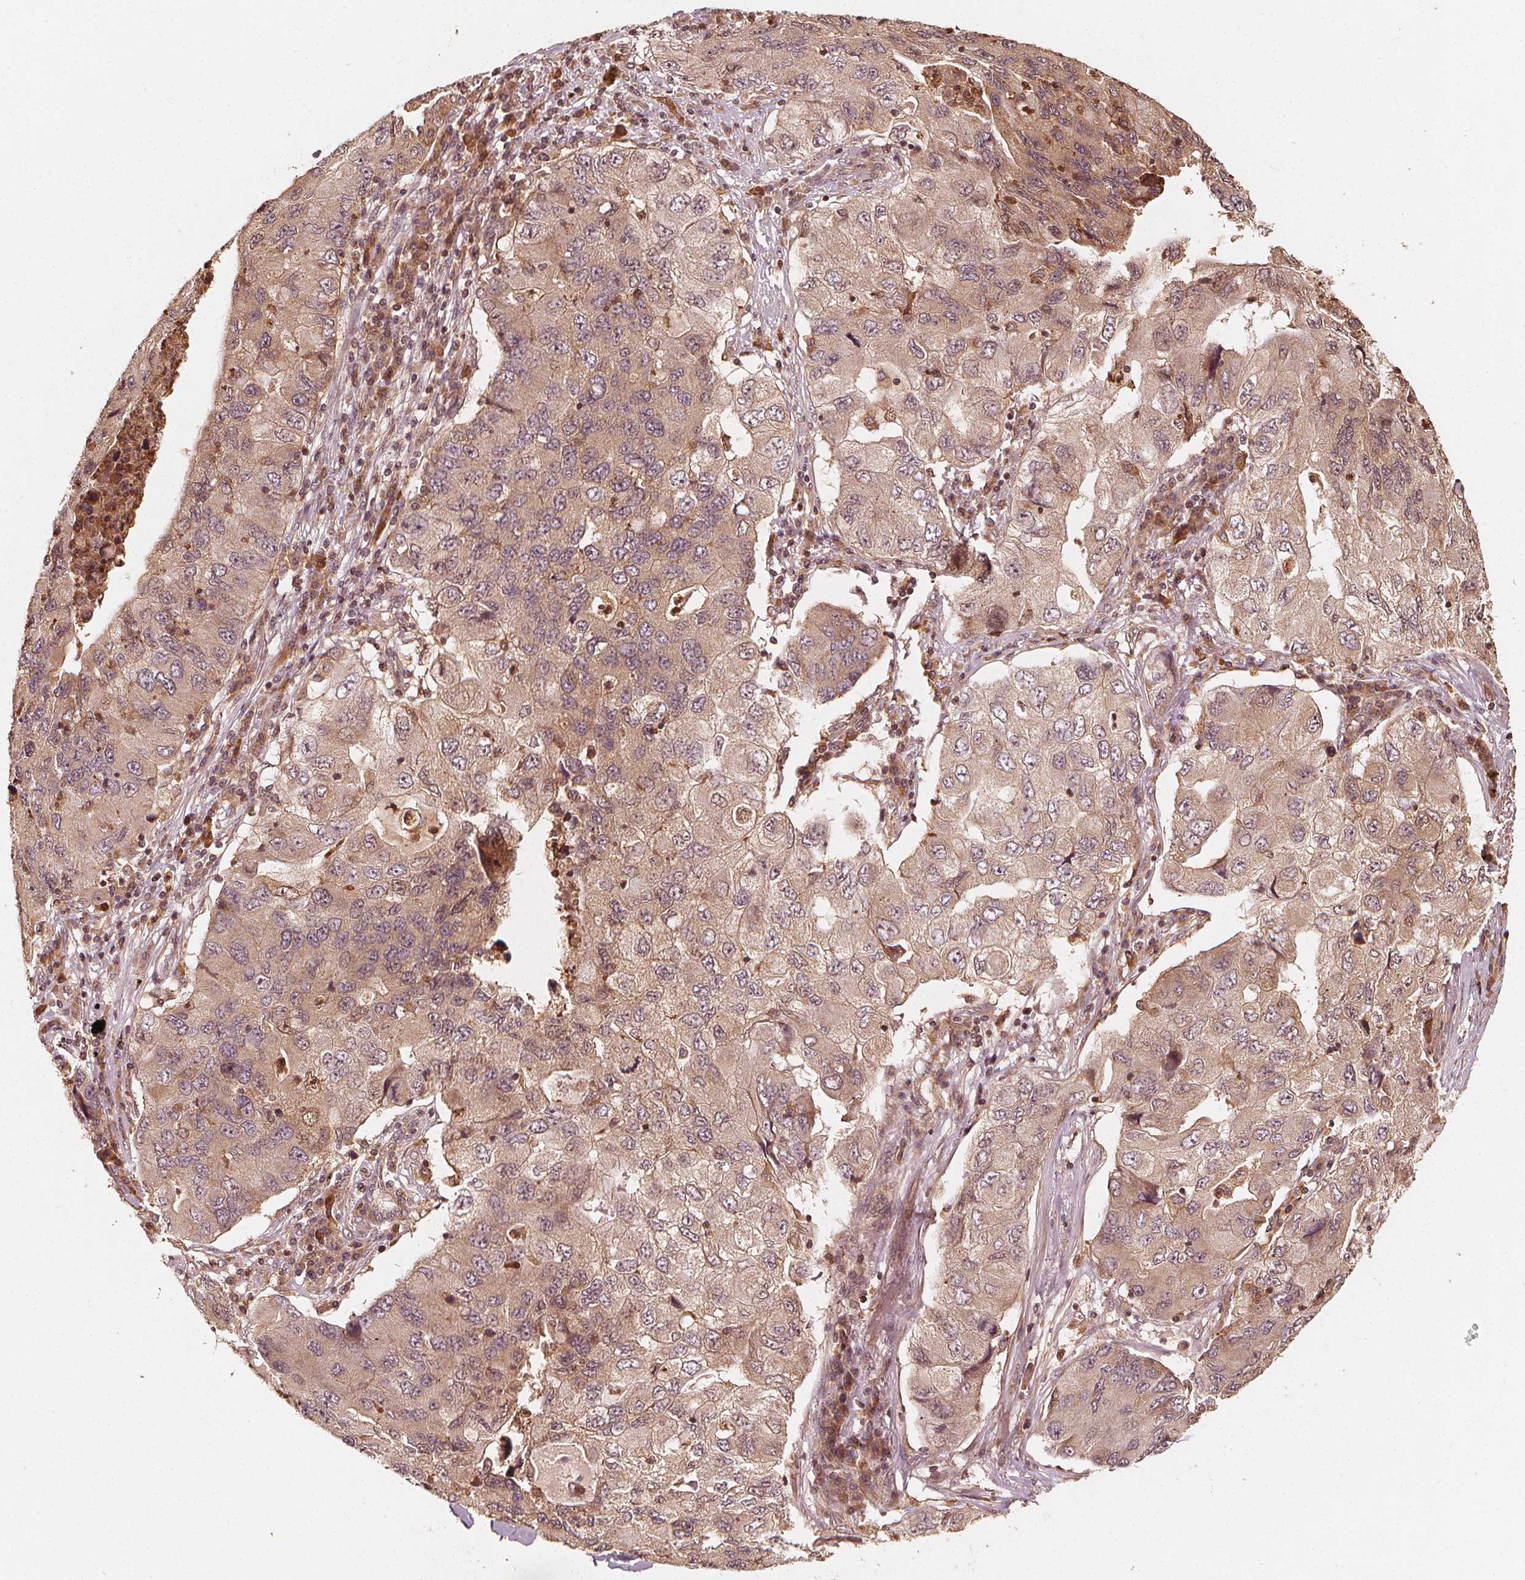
{"staining": {"intensity": "weak", "quantity": ">75%", "location": "cytoplasmic/membranous"}, "tissue": "lung cancer", "cell_type": "Tumor cells", "image_type": "cancer", "snomed": [{"axis": "morphology", "description": "Adenocarcinoma, NOS"}, {"axis": "morphology", "description": "Adenocarcinoma, metastatic, NOS"}, {"axis": "topography", "description": "Lymph node"}, {"axis": "topography", "description": "Lung"}], "caption": "Immunohistochemical staining of lung cancer reveals low levels of weak cytoplasmic/membranous positivity in about >75% of tumor cells.", "gene": "NPC1", "patient": {"sex": "female", "age": 54}}